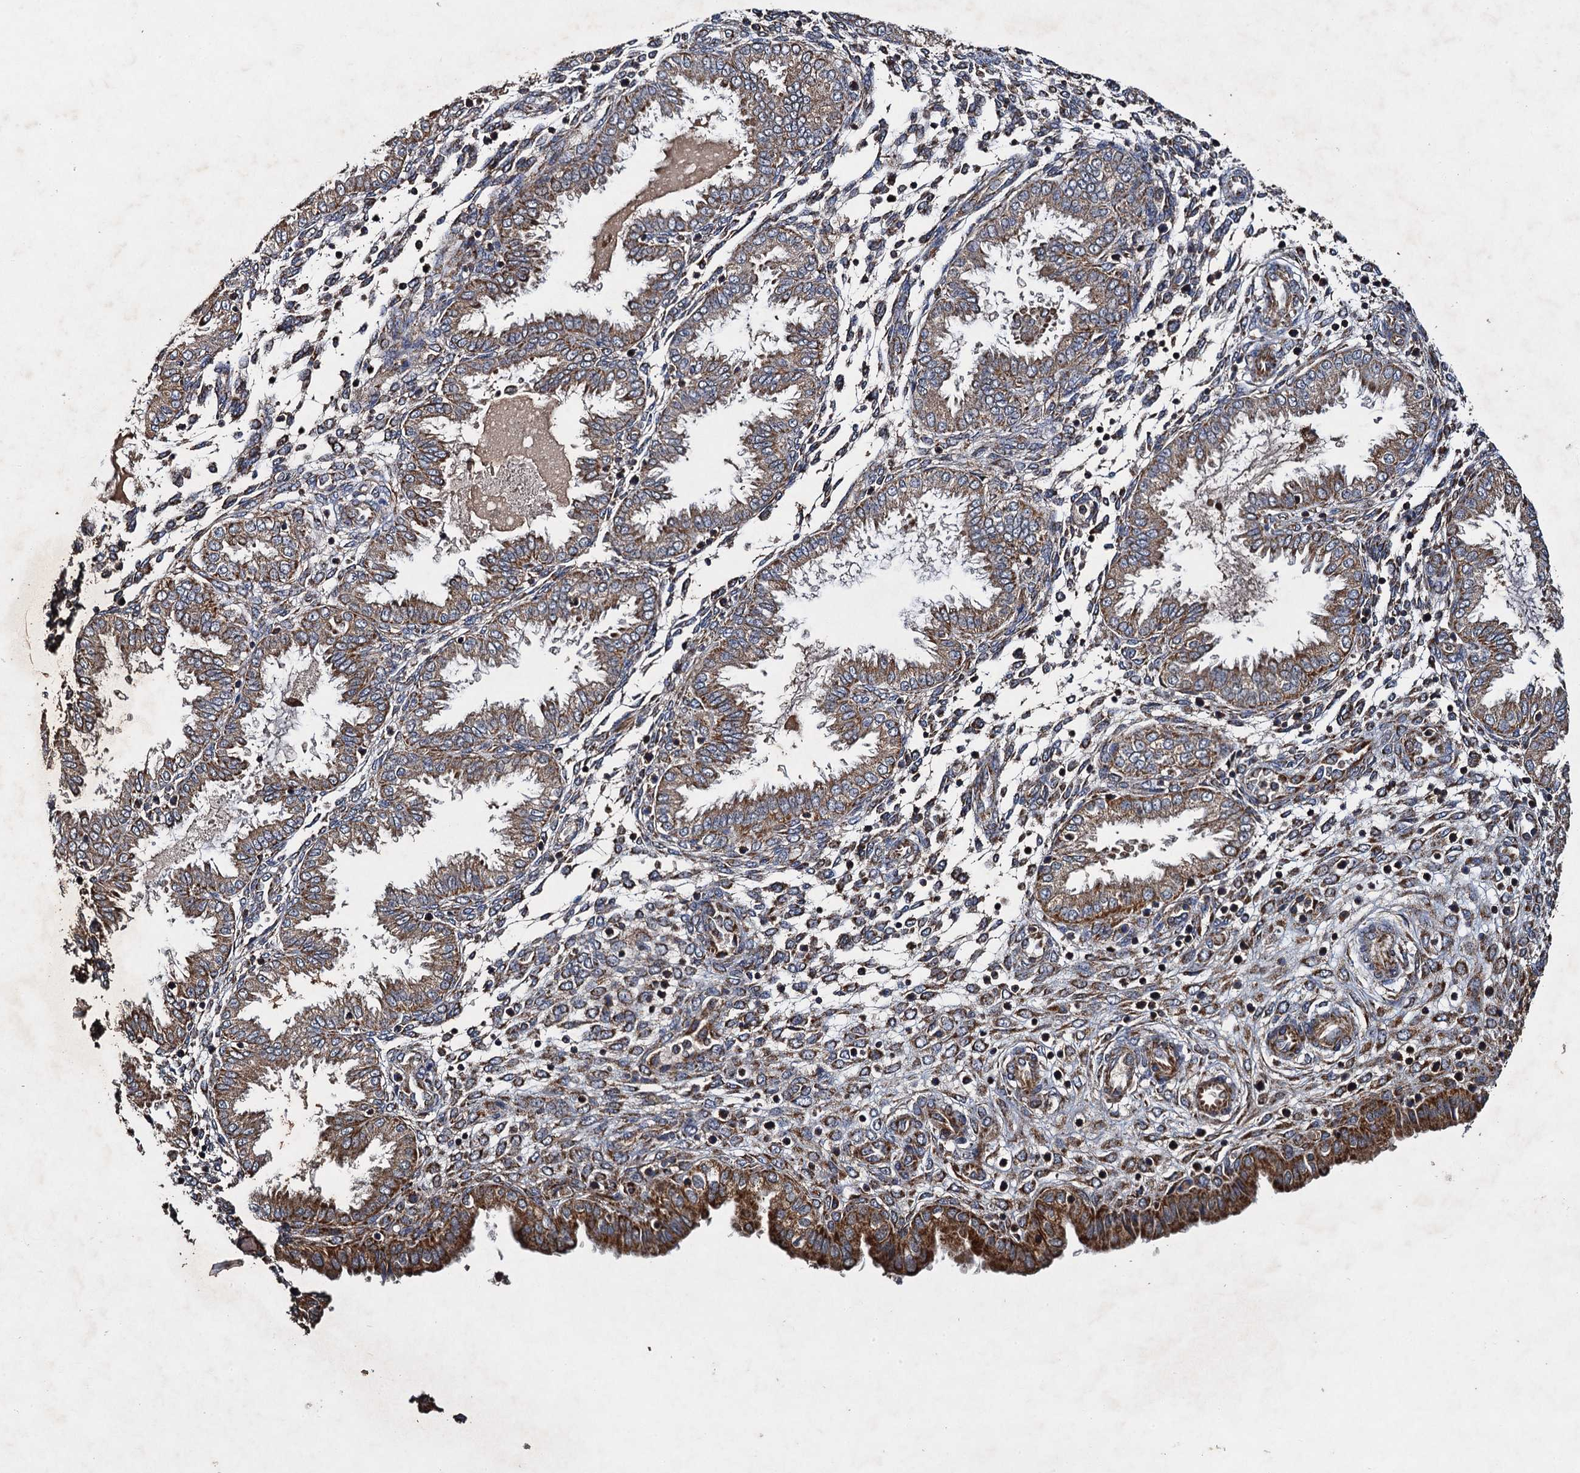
{"staining": {"intensity": "moderate", "quantity": "25%-75%", "location": "cytoplasmic/membranous"}, "tissue": "endometrium", "cell_type": "Cells in endometrial stroma", "image_type": "normal", "snomed": [{"axis": "morphology", "description": "Normal tissue, NOS"}, {"axis": "topography", "description": "Endometrium"}], "caption": "Immunohistochemical staining of normal endometrium shows moderate cytoplasmic/membranous protein positivity in about 25%-75% of cells in endometrial stroma.", "gene": "NDUFA13", "patient": {"sex": "female", "age": 33}}